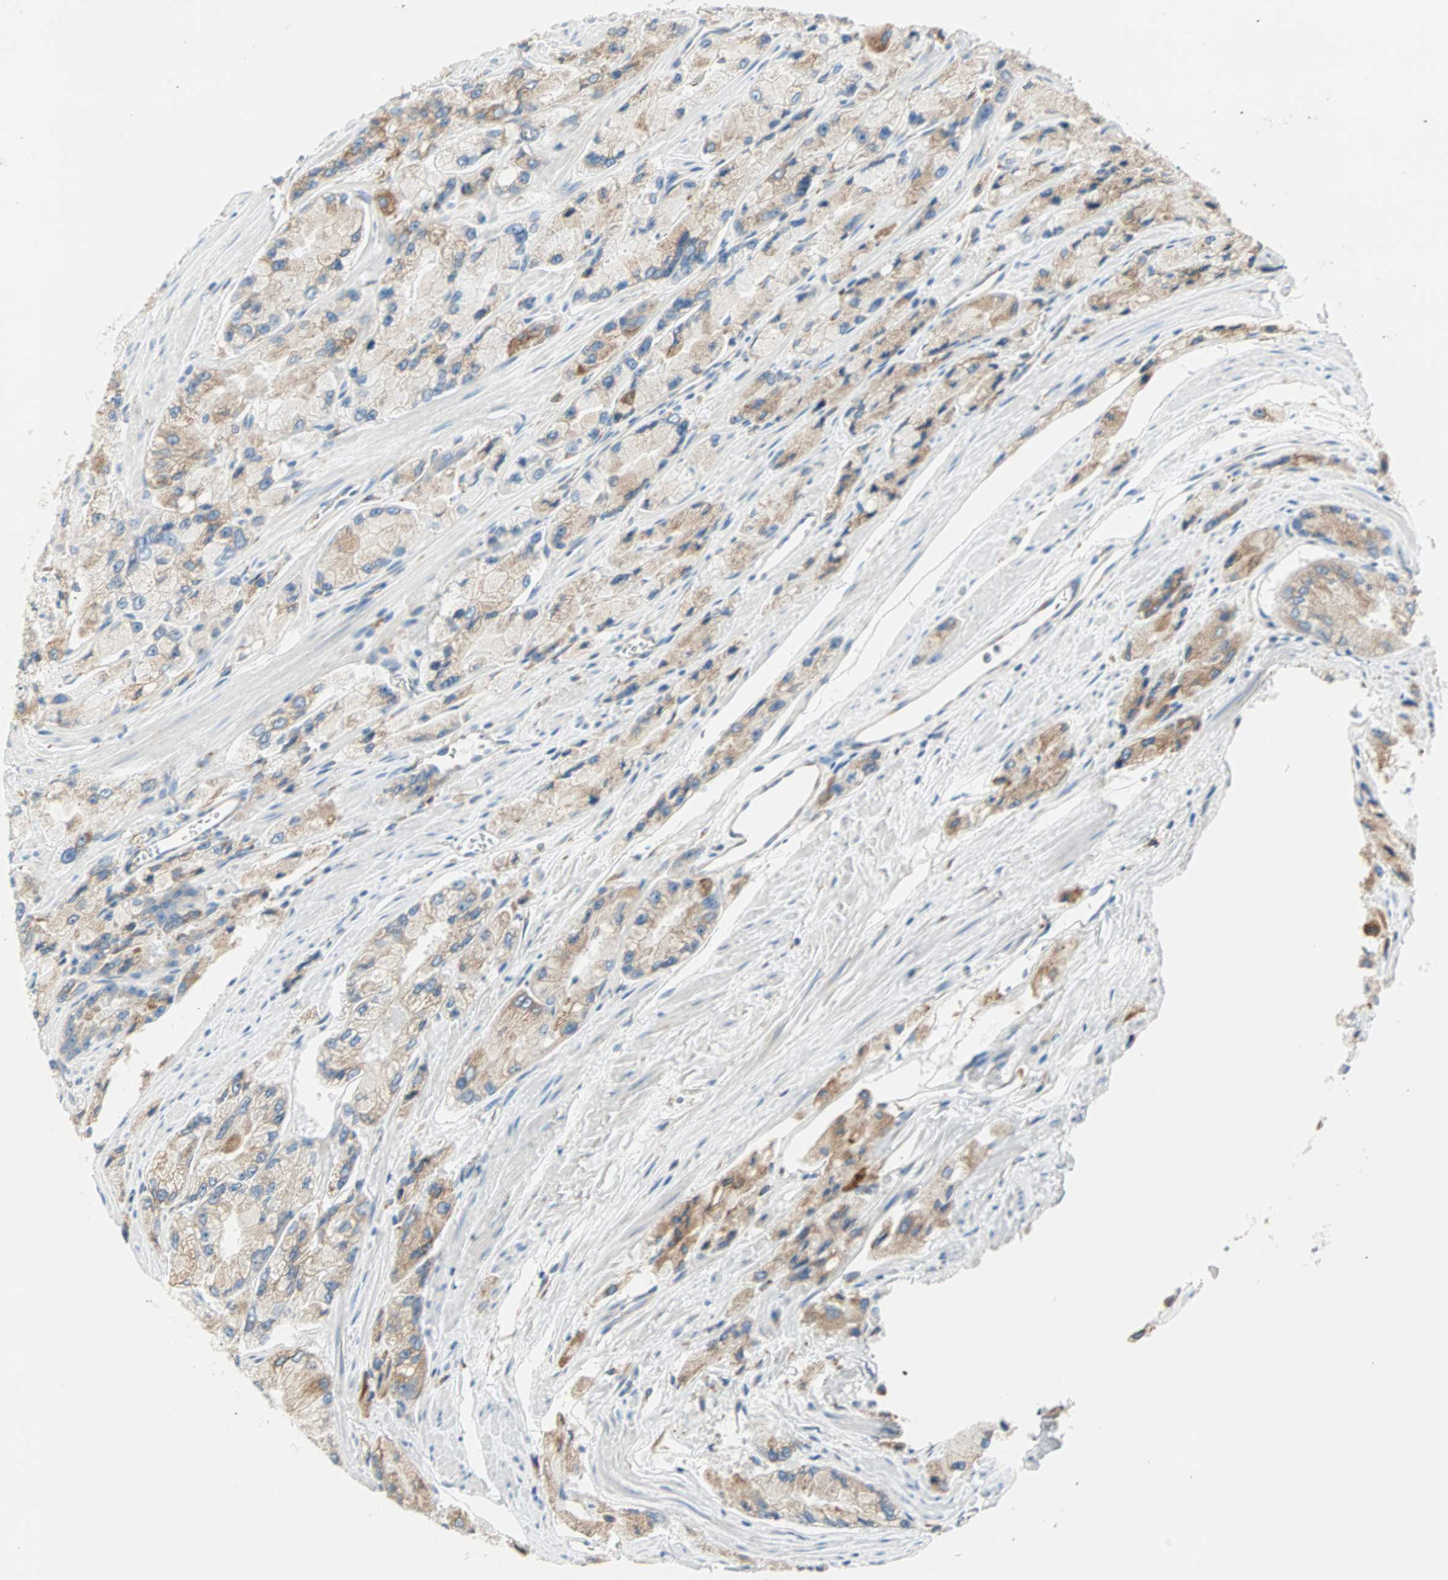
{"staining": {"intensity": "weak", "quantity": ">75%", "location": "cytoplasmic/membranous"}, "tissue": "prostate cancer", "cell_type": "Tumor cells", "image_type": "cancer", "snomed": [{"axis": "morphology", "description": "Adenocarcinoma, High grade"}, {"axis": "topography", "description": "Prostate"}], "caption": "A brown stain shows weak cytoplasmic/membranous staining of a protein in human prostate cancer (adenocarcinoma (high-grade)) tumor cells.", "gene": "PLCXD1", "patient": {"sex": "male", "age": 58}}